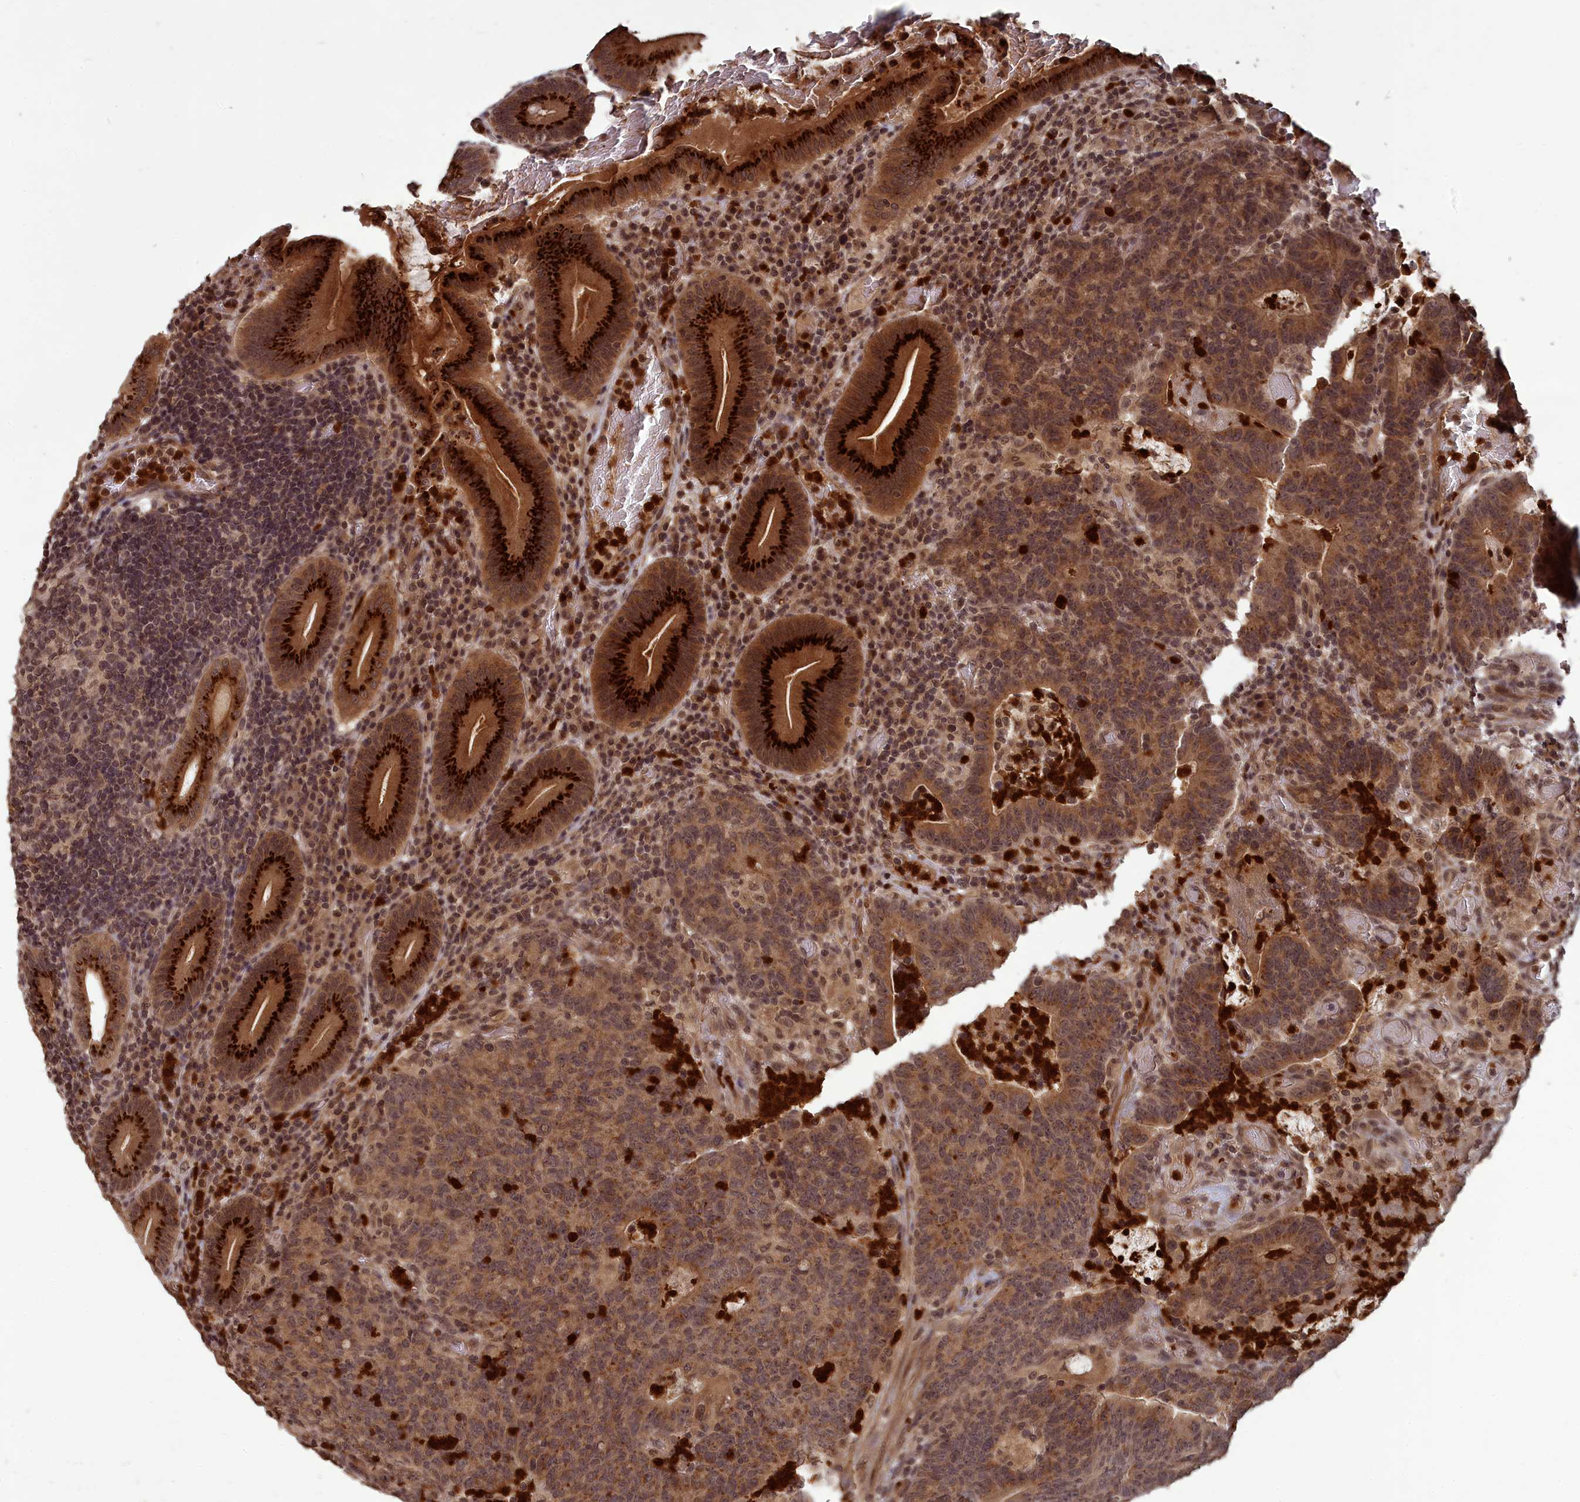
{"staining": {"intensity": "moderate", "quantity": ">75%", "location": "cytoplasmic/membranous,nuclear"}, "tissue": "colorectal cancer", "cell_type": "Tumor cells", "image_type": "cancer", "snomed": [{"axis": "morphology", "description": "Normal tissue, NOS"}, {"axis": "morphology", "description": "Adenocarcinoma, NOS"}, {"axis": "topography", "description": "Colon"}], "caption": "Colorectal adenocarcinoma was stained to show a protein in brown. There is medium levels of moderate cytoplasmic/membranous and nuclear staining in approximately >75% of tumor cells.", "gene": "SRMS", "patient": {"sex": "female", "age": 75}}